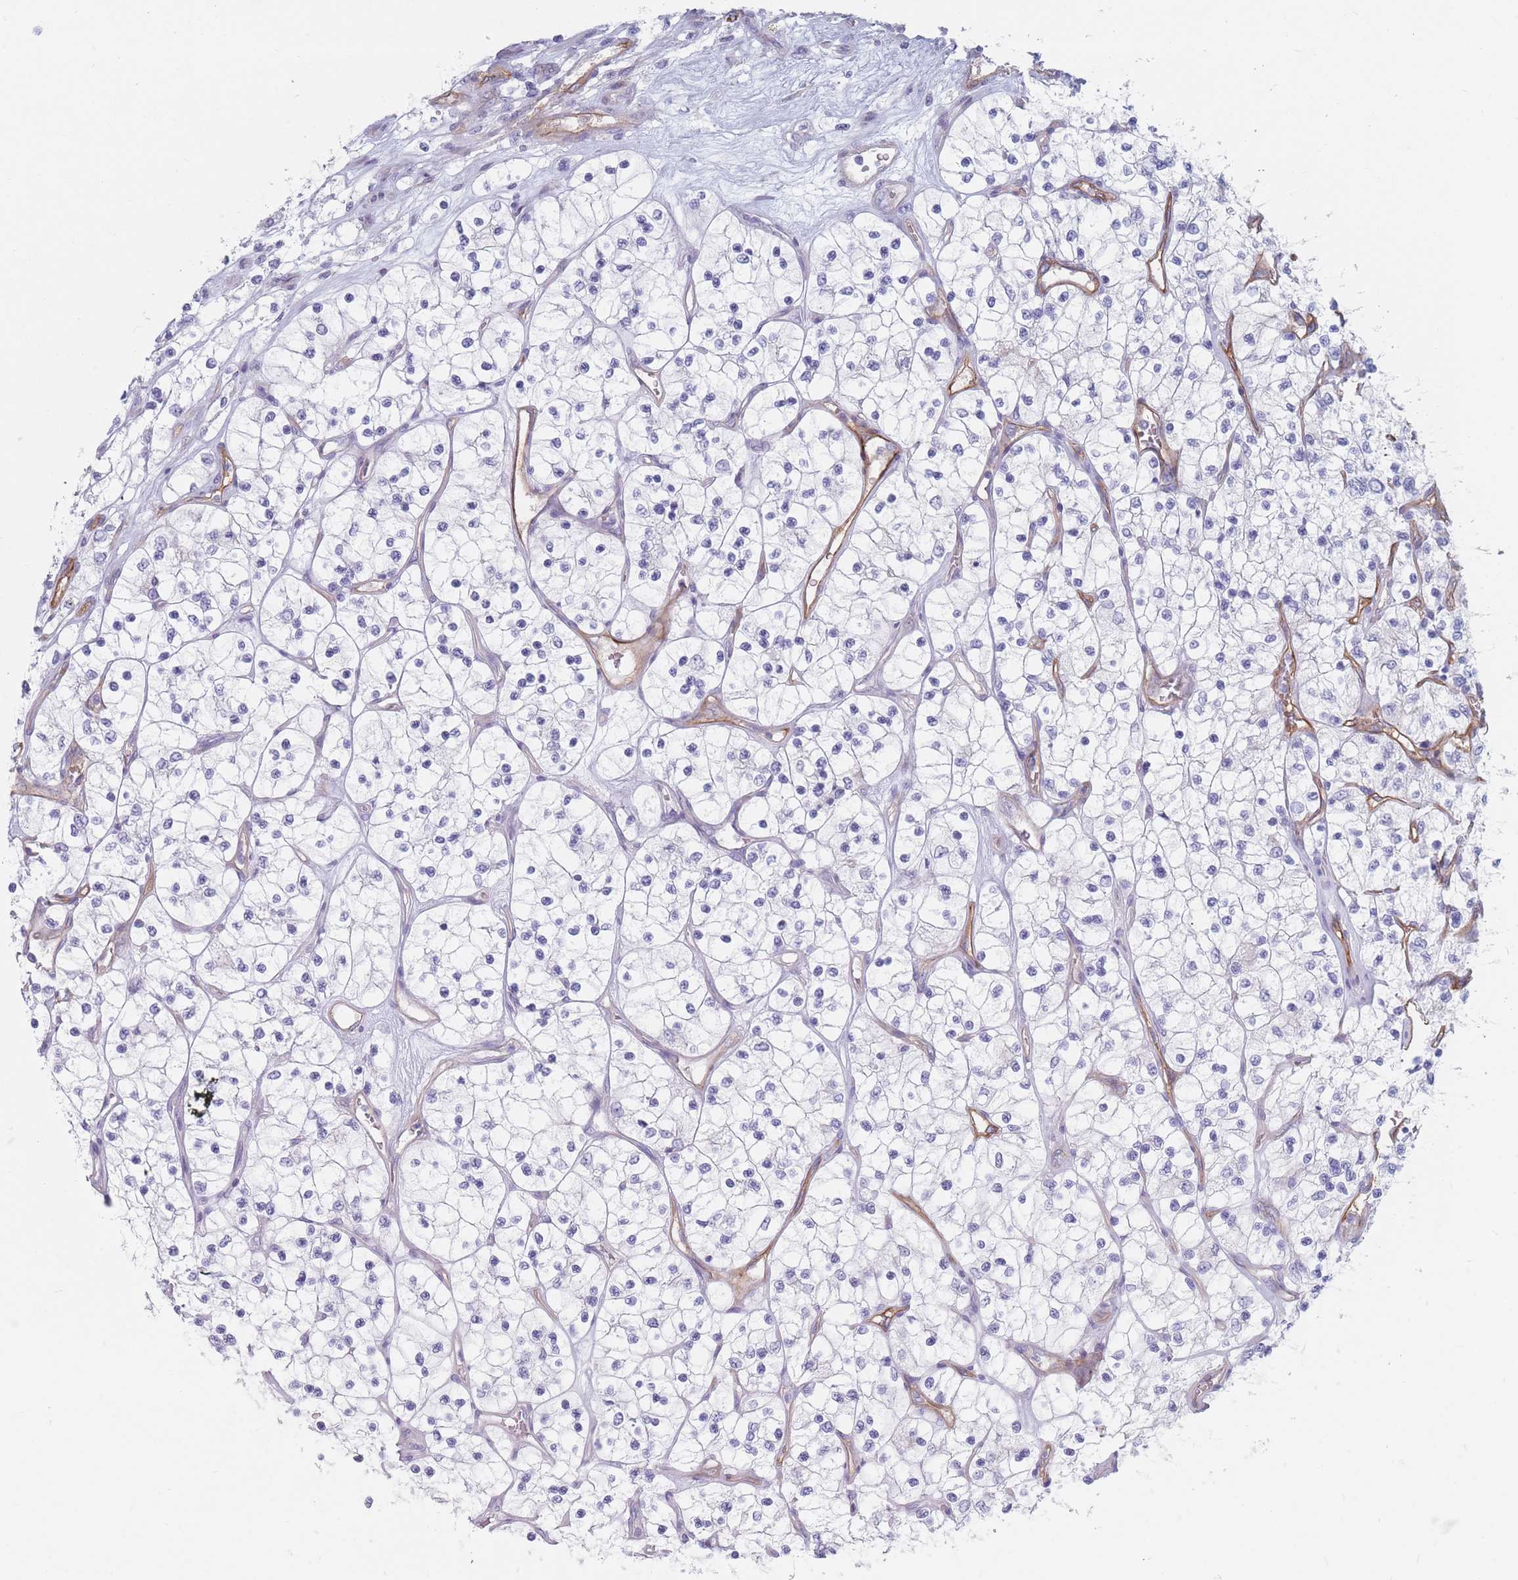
{"staining": {"intensity": "negative", "quantity": "none", "location": "none"}, "tissue": "renal cancer", "cell_type": "Tumor cells", "image_type": "cancer", "snomed": [{"axis": "morphology", "description": "Adenocarcinoma, NOS"}, {"axis": "topography", "description": "Kidney"}], "caption": "DAB (3,3'-diaminobenzidine) immunohistochemical staining of renal adenocarcinoma demonstrates no significant staining in tumor cells.", "gene": "PLPP1", "patient": {"sex": "female", "age": 69}}